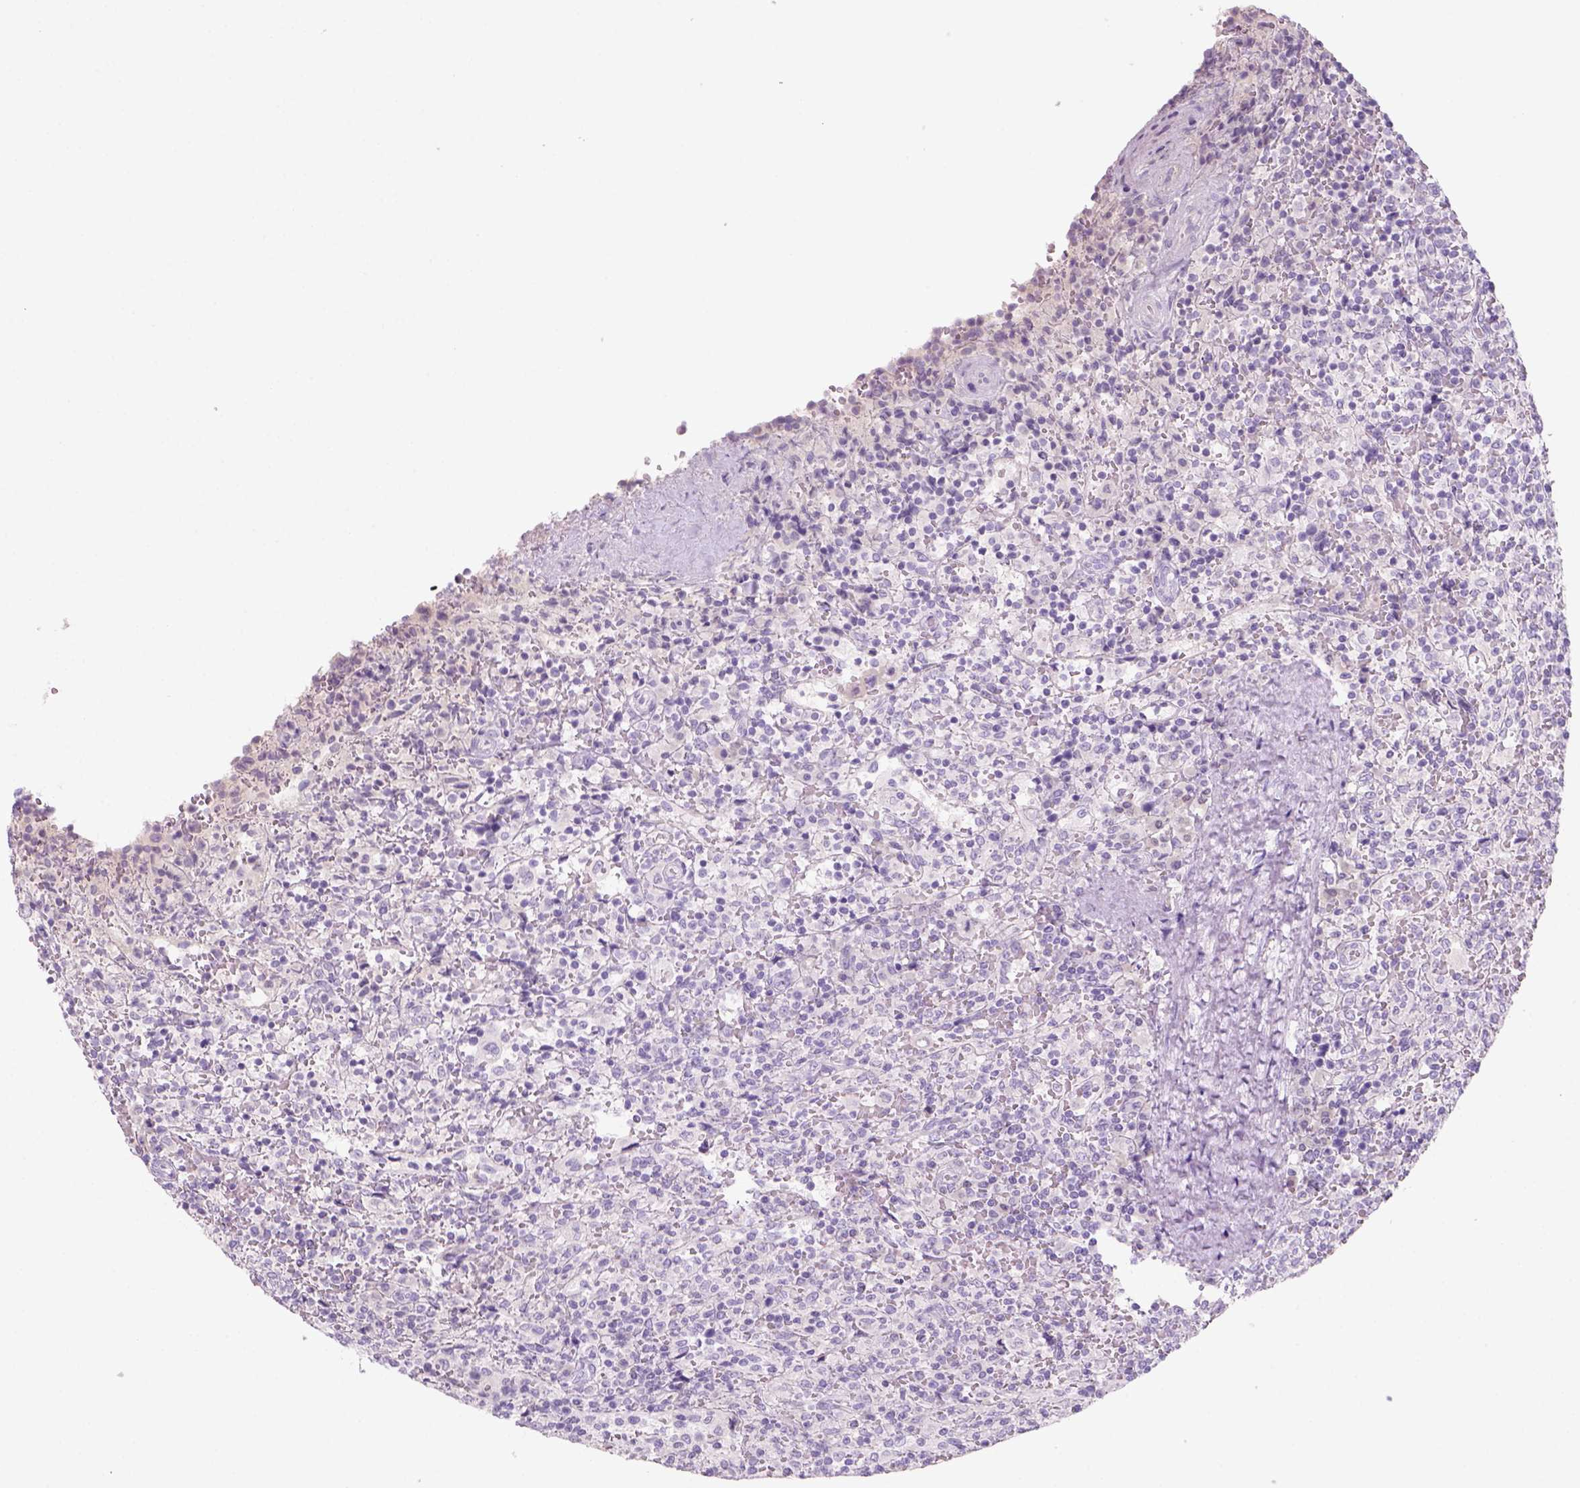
{"staining": {"intensity": "negative", "quantity": "none", "location": "none"}, "tissue": "lymphoma", "cell_type": "Tumor cells", "image_type": "cancer", "snomed": [{"axis": "morphology", "description": "Malignant lymphoma, non-Hodgkin's type, Low grade"}, {"axis": "topography", "description": "Spleen"}], "caption": "Immunohistochemistry image of neoplastic tissue: lymphoma stained with DAB reveals no significant protein expression in tumor cells.", "gene": "KRT25", "patient": {"sex": "male", "age": 62}}